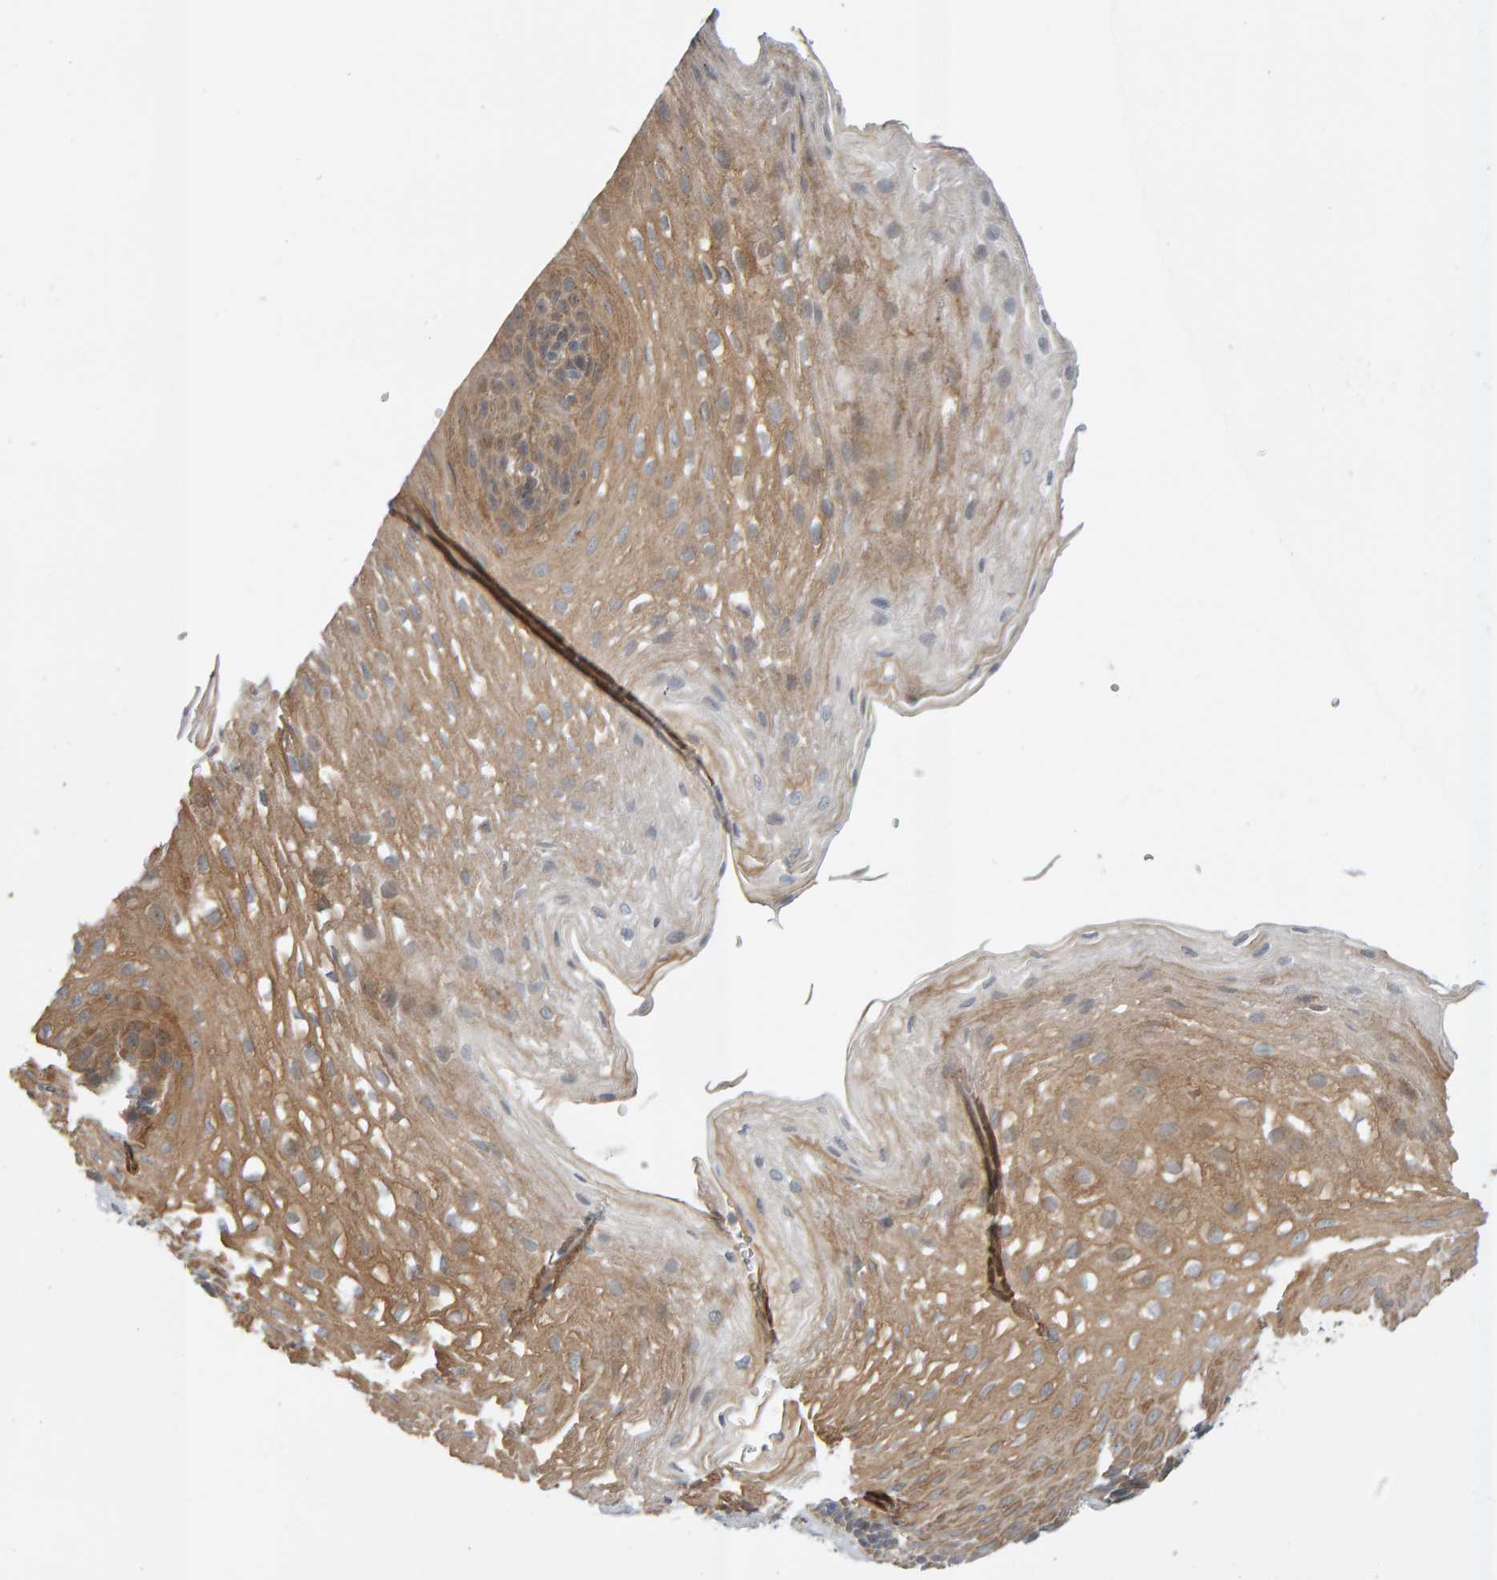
{"staining": {"intensity": "moderate", "quantity": ">75%", "location": "cytoplasmic/membranous"}, "tissue": "esophagus", "cell_type": "Squamous epithelial cells", "image_type": "normal", "snomed": [{"axis": "morphology", "description": "Normal tissue, NOS"}, {"axis": "topography", "description": "Esophagus"}], "caption": "Esophagus stained with immunohistochemistry reveals moderate cytoplasmic/membranous positivity in about >75% of squamous epithelial cells. The staining is performed using DAB brown chromogen to label protein expression. The nuclei are counter-stained blue using hematoxylin.", "gene": "ZNF160", "patient": {"sex": "female", "age": 66}}